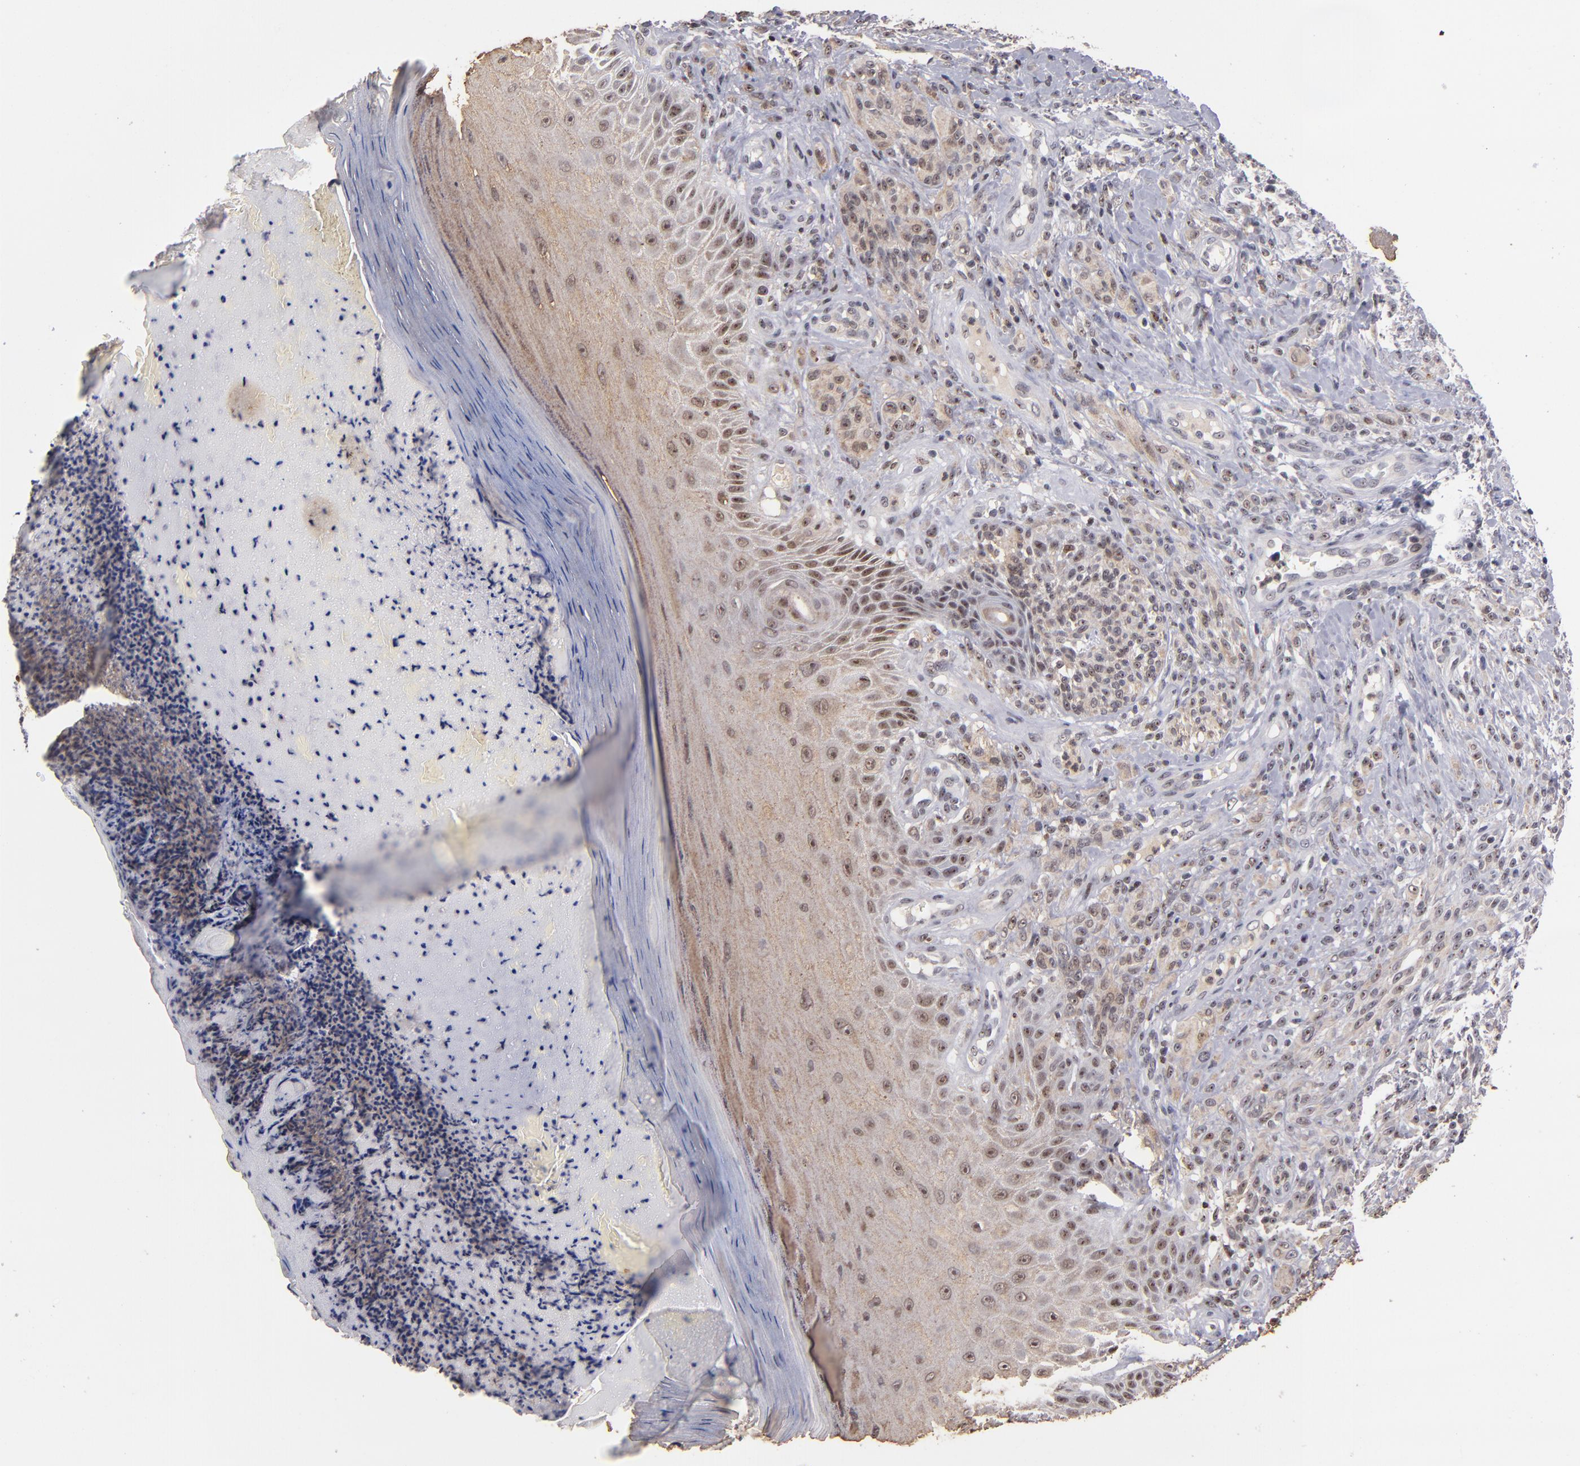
{"staining": {"intensity": "weak", "quantity": "25%-75%", "location": "cytoplasmic/membranous,nuclear"}, "tissue": "melanoma", "cell_type": "Tumor cells", "image_type": "cancer", "snomed": [{"axis": "morphology", "description": "Malignant melanoma, NOS"}, {"axis": "topography", "description": "Skin"}], "caption": "Weak cytoplasmic/membranous and nuclear expression is seen in about 25%-75% of tumor cells in melanoma.", "gene": "PCNX4", "patient": {"sex": "male", "age": 57}}